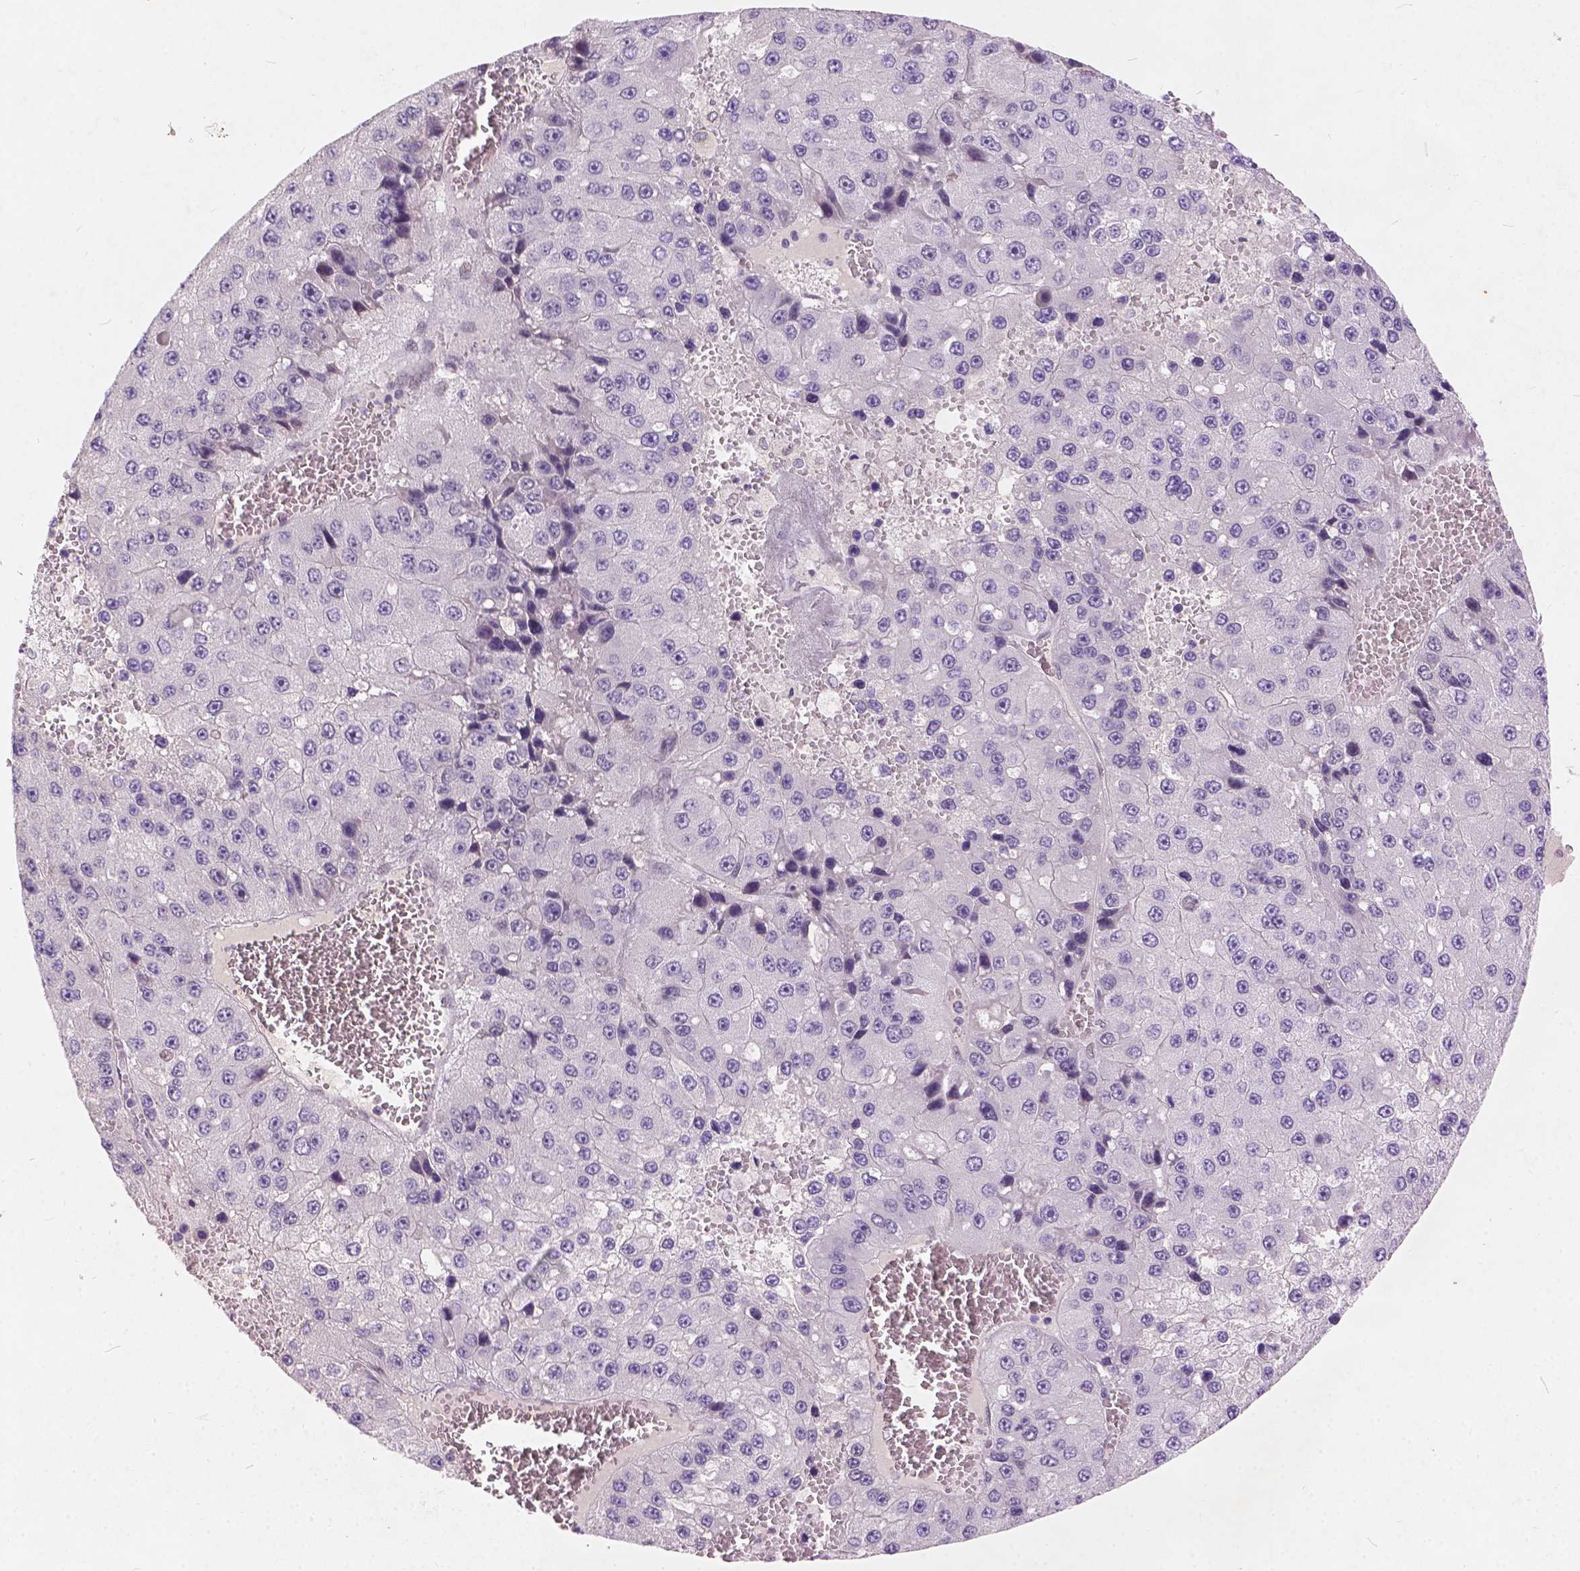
{"staining": {"intensity": "negative", "quantity": "none", "location": "none"}, "tissue": "liver cancer", "cell_type": "Tumor cells", "image_type": "cancer", "snomed": [{"axis": "morphology", "description": "Carcinoma, Hepatocellular, NOS"}, {"axis": "topography", "description": "Liver"}], "caption": "High magnification brightfield microscopy of liver cancer (hepatocellular carcinoma) stained with DAB (3,3'-diaminobenzidine) (brown) and counterstained with hematoxylin (blue): tumor cells show no significant expression.", "gene": "FAM53A", "patient": {"sex": "female", "age": 73}}